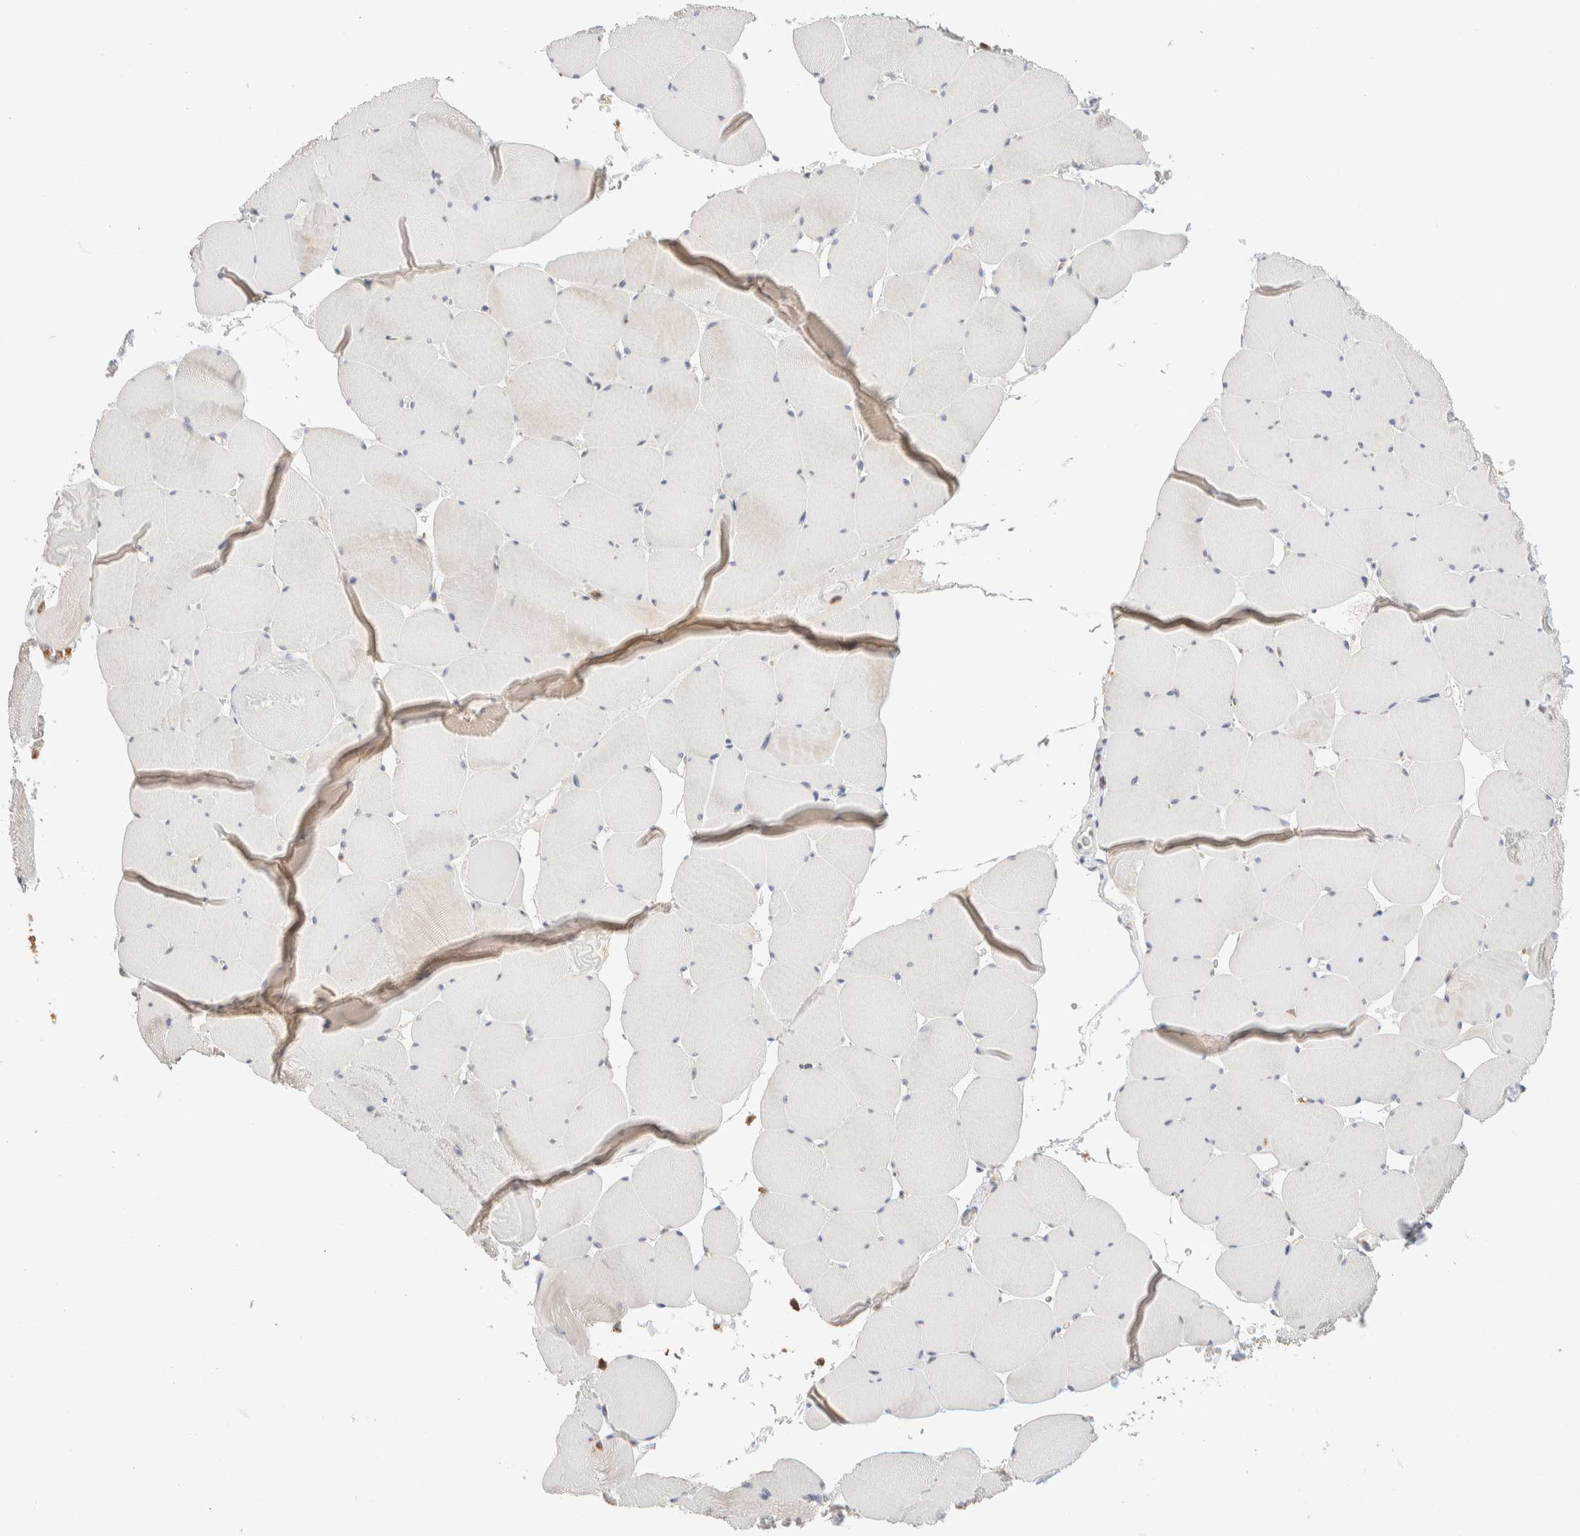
{"staining": {"intensity": "weak", "quantity": "<25%", "location": "cytoplasmic/membranous"}, "tissue": "skeletal muscle", "cell_type": "Myocytes", "image_type": "normal", "snomed": [{"axis": "morphology", "description": "Normal tissue, NOS"}, {"axis": "topography", "description": "Skeletal muscle"}], "caption": "An immunohistochemistry (IHC) photomicrograph of normal skeletal muscle is shown. There is no staining in myocytes of skeletal muscle.", "gene": "HDHD3", "patient": {"sex": "male", "age": 62}}